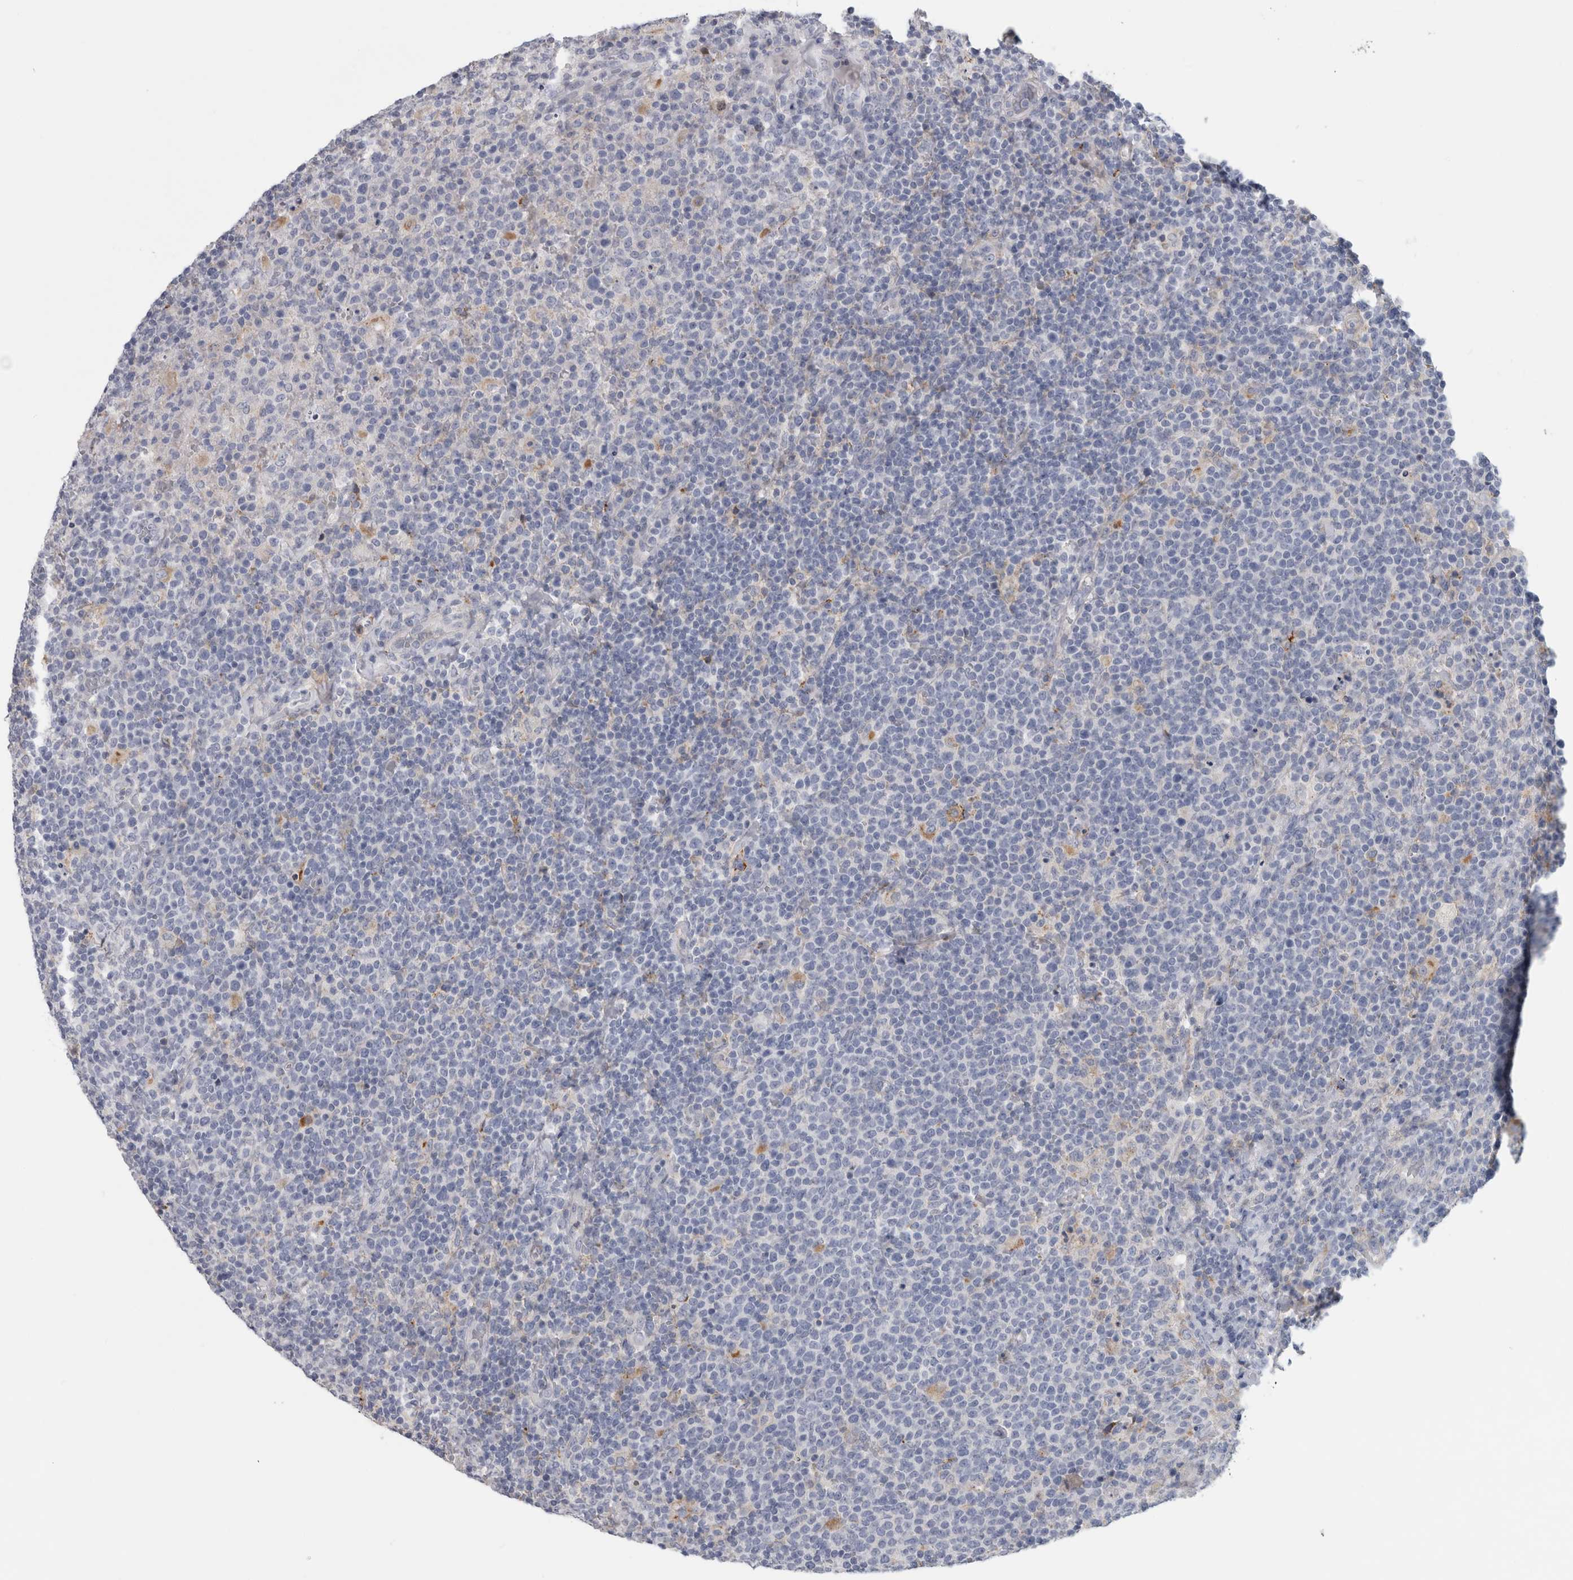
{"staining": {"intensity": "negative", "quantity": "none", "location": "none"}, "tissue": "lymphoma", "cell_type": "Tumor cells", "image_type": "cancer", "snomed": [{"axis": "morphology", "description": "Malignant lymphoma, non-Hodgkin's type, High grade"}, {"axis": "topography", "description": "Lymph node"}], "caption": "An IHC micrograph of malignant lymphoma, non-Hodgkin's type (high-grade) is shown. There is no staining in tumor cells of malignant lymphoma, non-Hodgkin's type (high-grade).", "gene": "DNAJC24", "patient": {"sex": "male", "age": 61}}